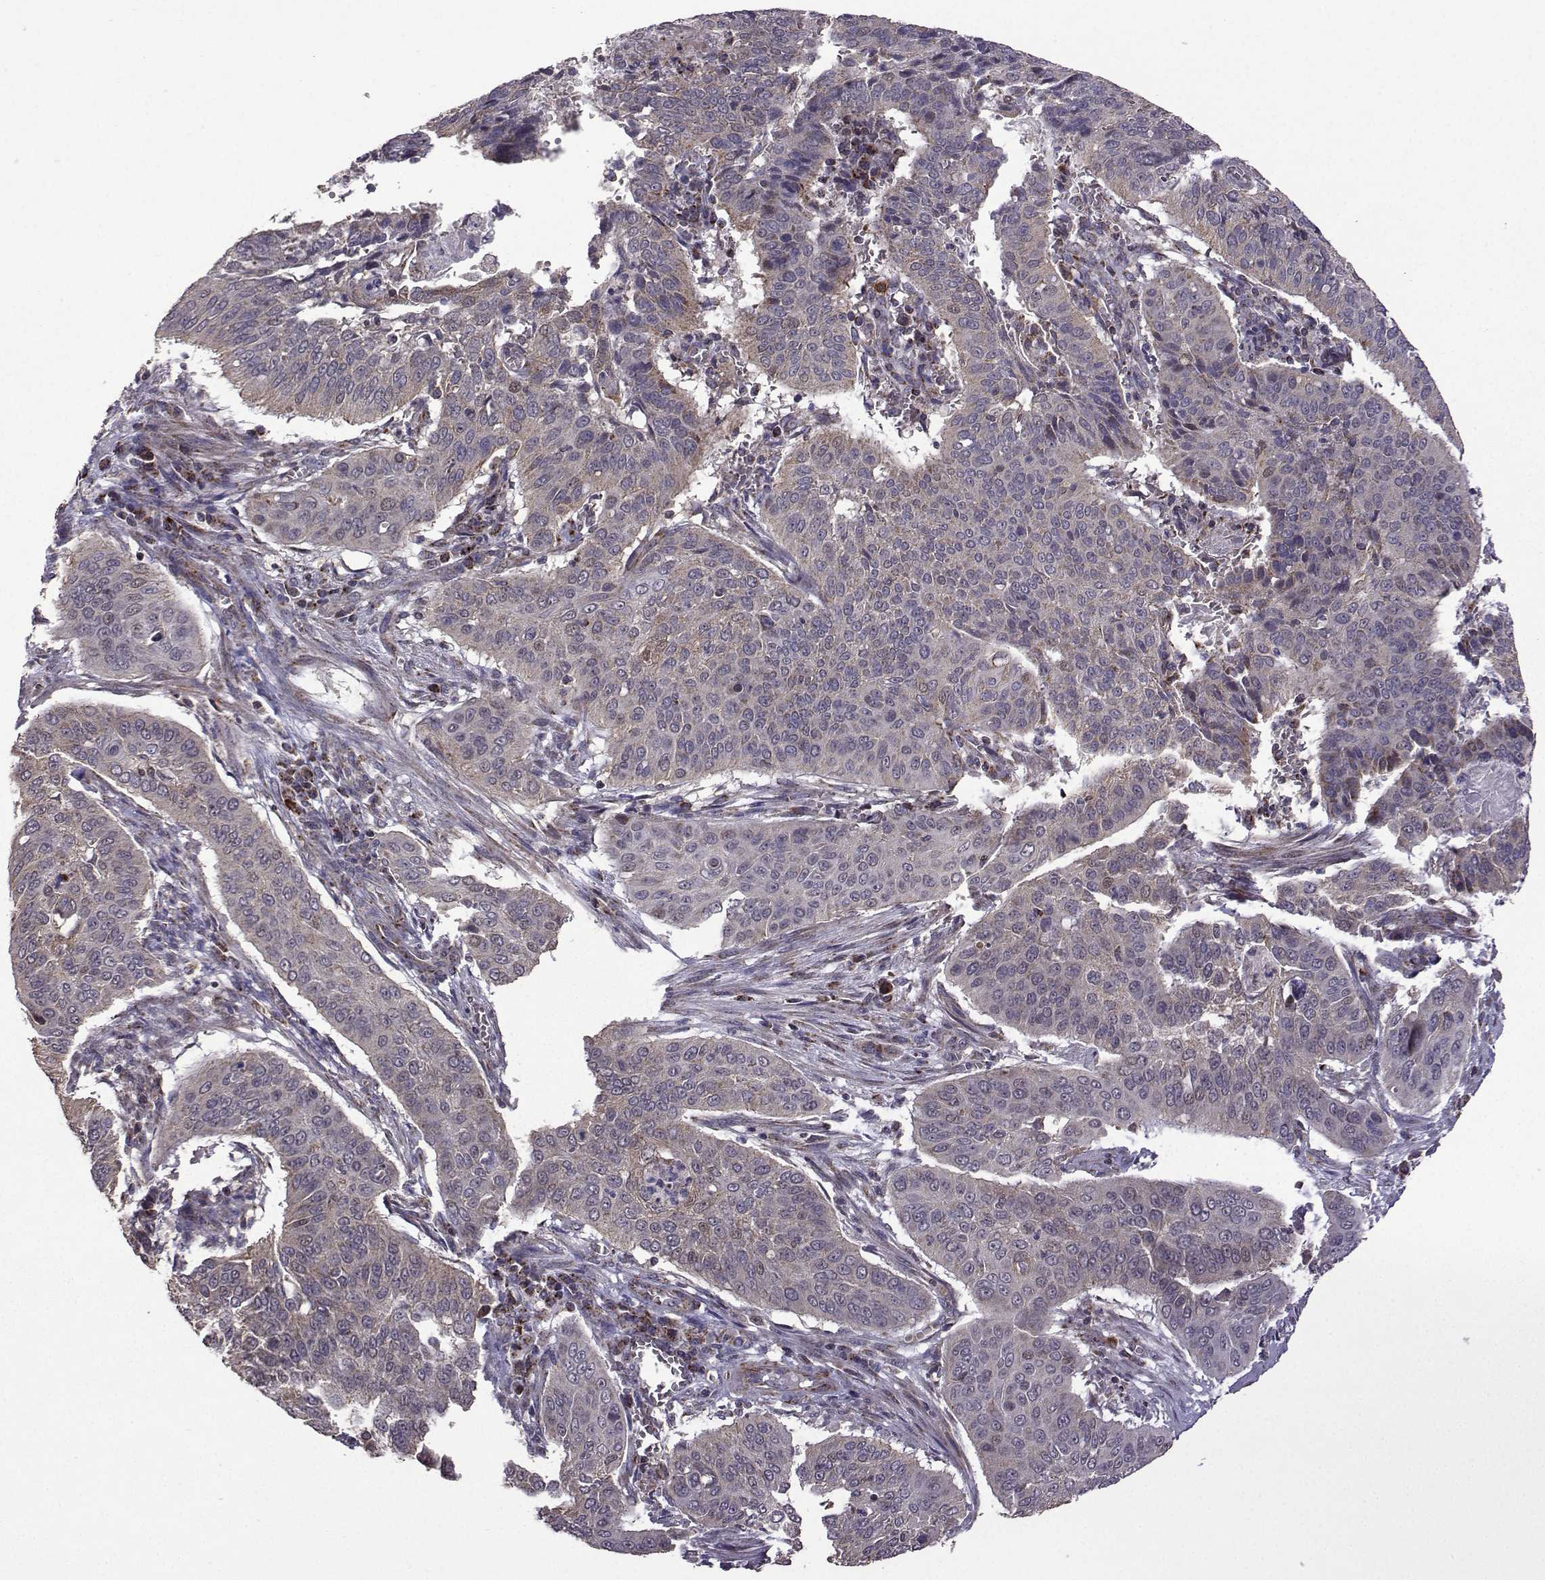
{"staining": {"intensity": "weak", "quantity": "<25%", "location": "cytoplasmic/membranous"}, "tissue": "cervical cancer", "cell_type": "Tumor cells", "image_type": "cancer", "snomed": [{"axis": "morphology", "description": "Squamous cell carcinoma, NOS"}, {"axis": "topography", "description": "Cervix"}], "caption": "Tumor cells show no significant protein expression in cervical squamous cell carcinoma.", "gene": "TAB2", "patient": {"sex": "female", "age": 39}}